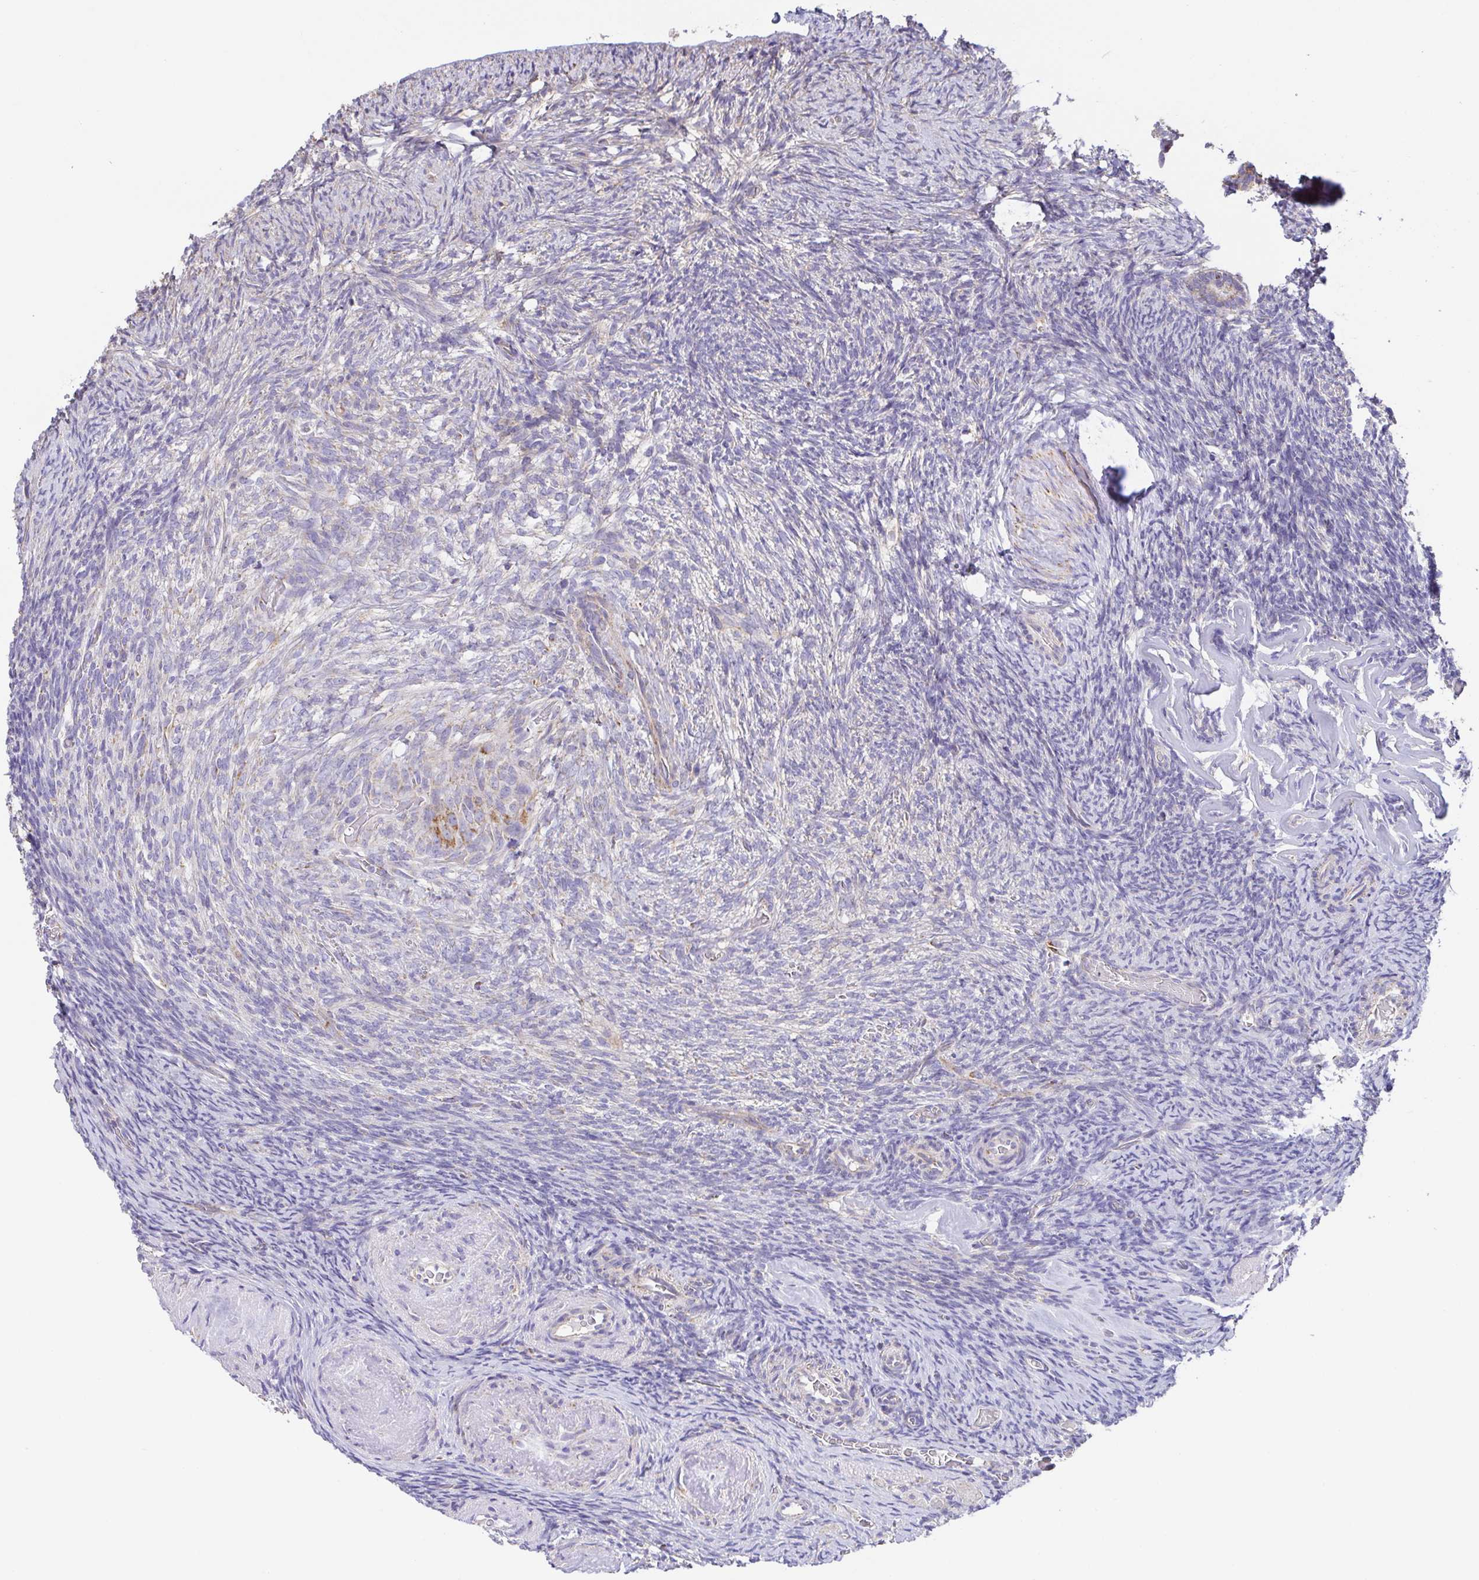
{"staining": {"intensity": "negative", "quantity": "none", "location": "none"}, "tissue": "ovary", "cell_type": "Ovarian stroma cells", "image_type": "normal", "snomed": [{"axis": "morphology", "description": "Normal tissue, NOS"}, {"axis": "topography", "description": "Ovary"}], "caption": "Protein analysis of benign ovary displays no significant expression in ovarian stroma cells.", "gene": "GINM1", "patient": {"sex": "female", "age": 34}}